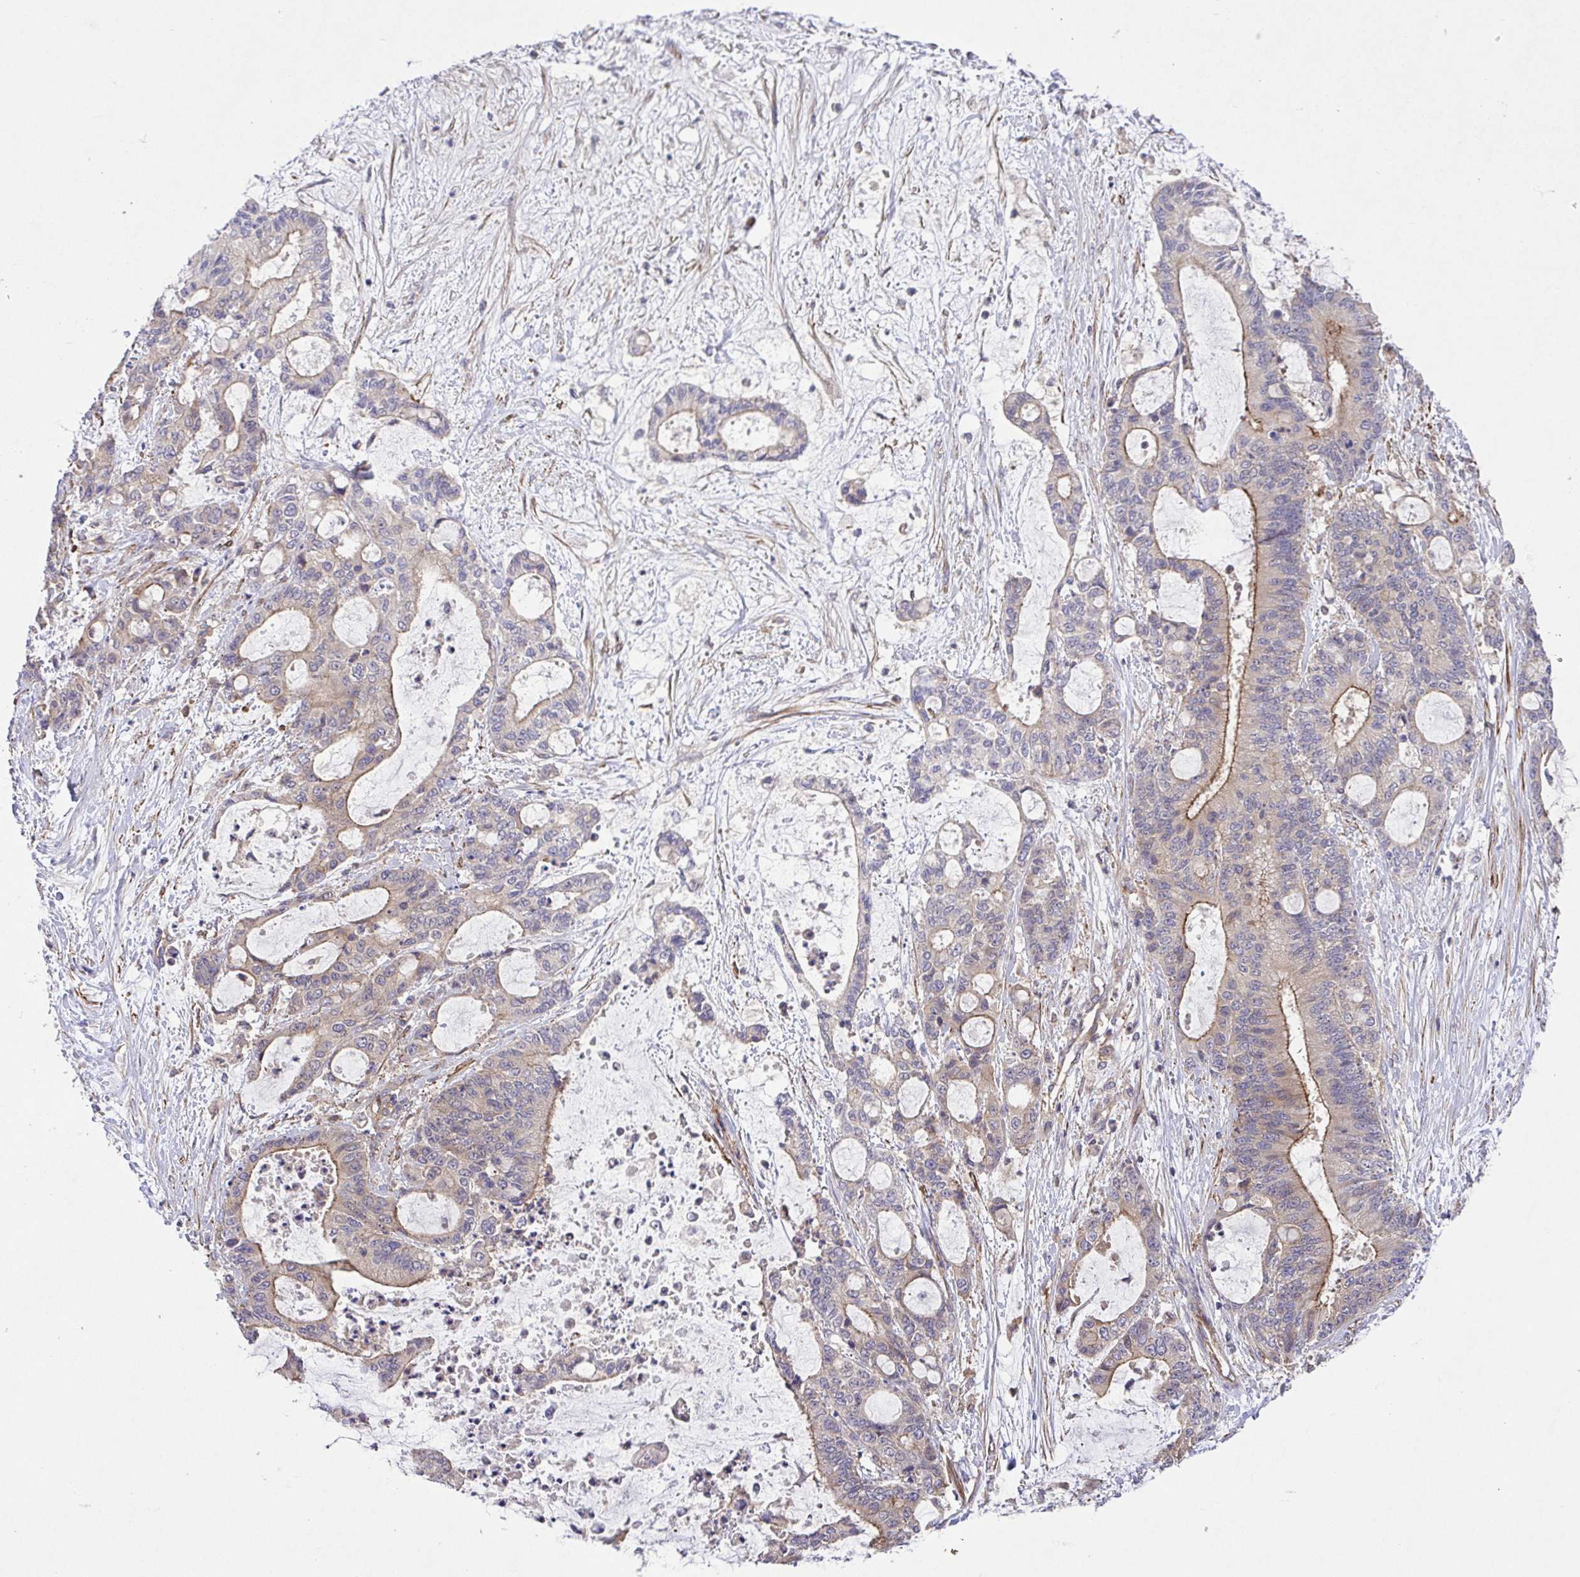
{"staining": {"intensity": "moderate", "quantity": "25%-75%", "location": "cytoplasmic/membranous"}, "tissue": "liver cancer", "cell_type": "Tumor cells", "image_type": "cancer", "snomed": [{"axis": "morphology", "description": "Normal tissue, NOS"}, {"axis": "morphology", "description": "Cholangiocarcinoma"}, {"axis": "topography", "description": "Liver"}, {"axis": "topography", "description": "Peripheral nerve tissue"}], "caption": "A micrograph showing moderate cytoplasmic/membranous staining in about 25%-75% of tumor cells in liver cancer, as visualized by brown immunohistochemical staining.", "gene": "IDE", "patient": {"sex": "female", "age": 73}}